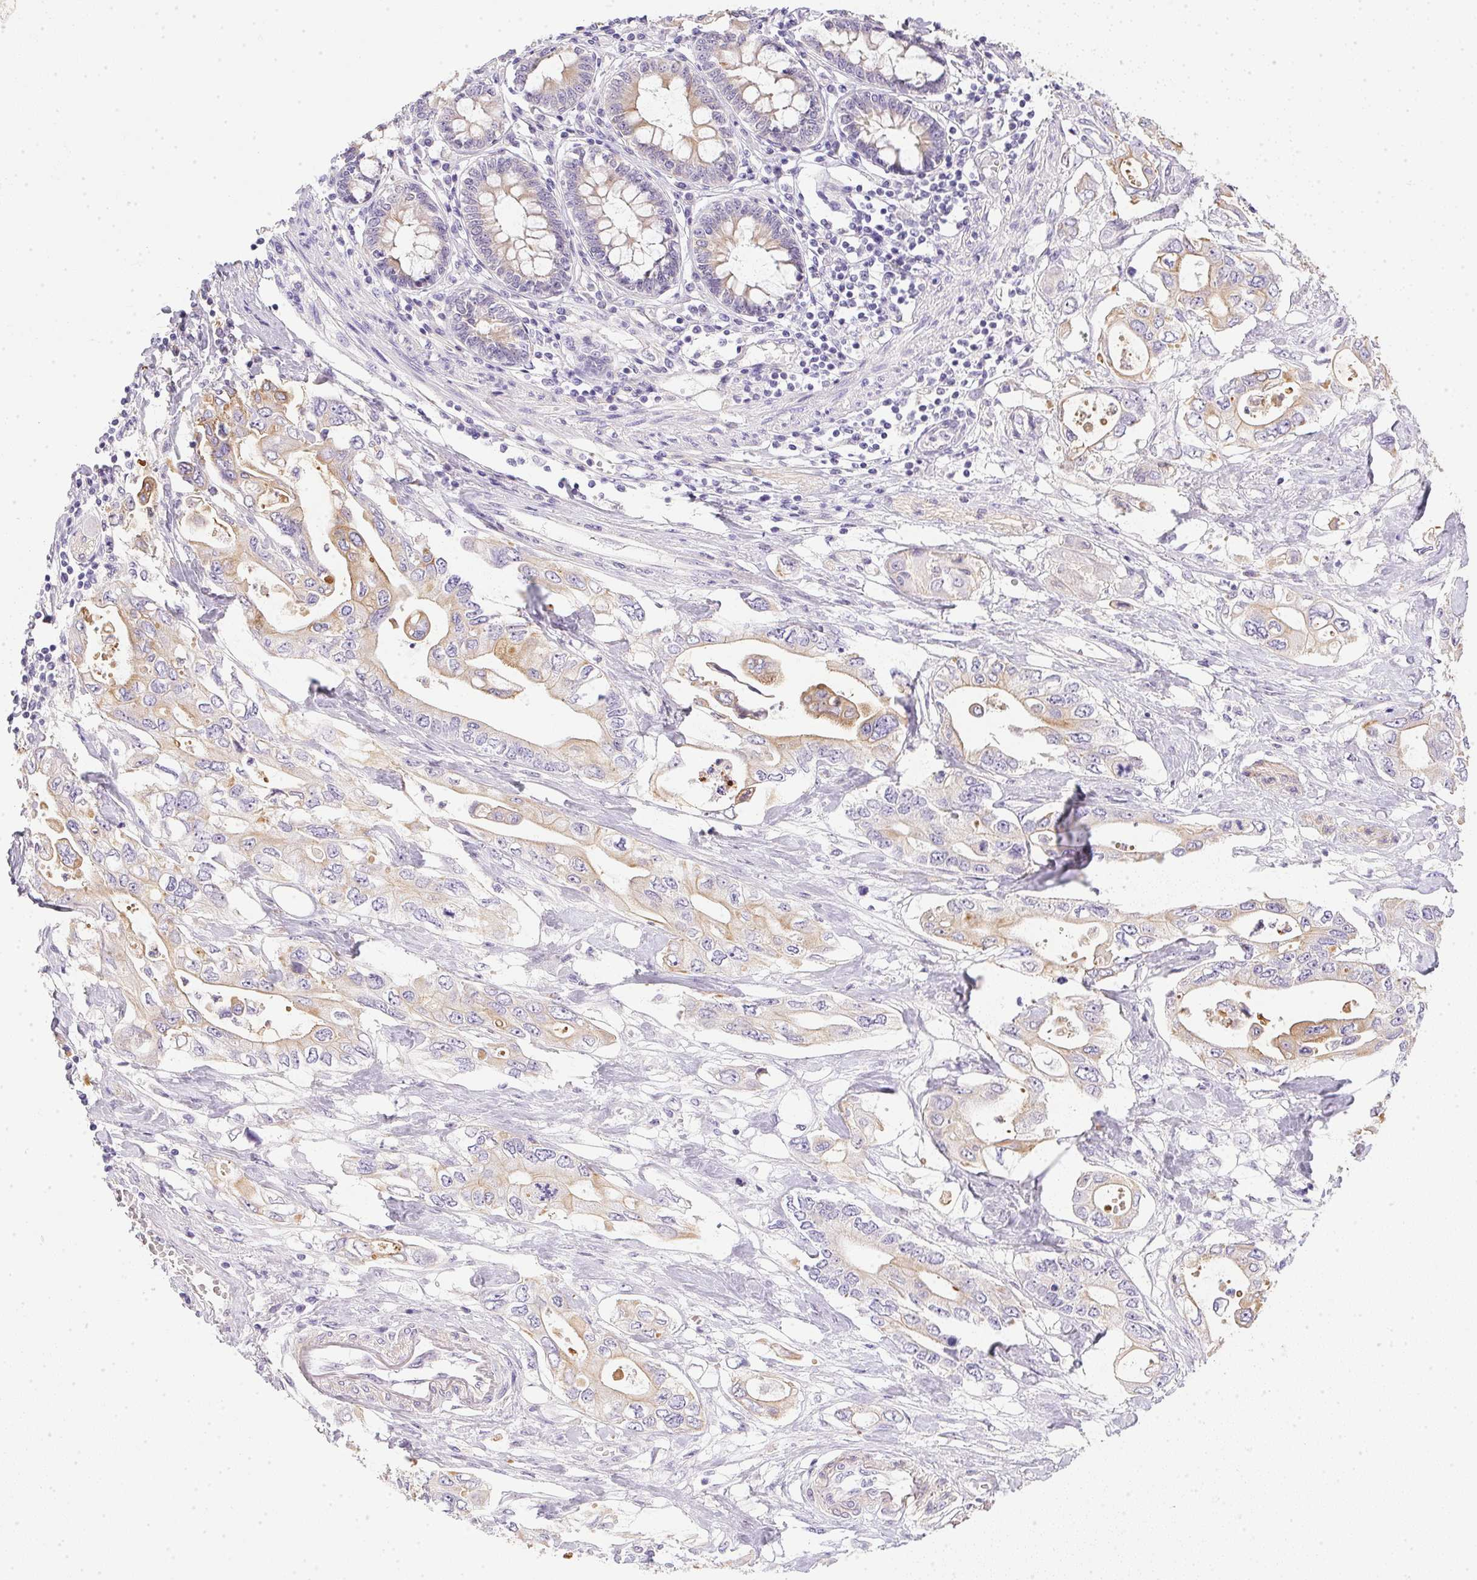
{"staining": {"intensity": "weak", "quantity": "25%-75%", "location": "cytoplasmic/membranous"}, "tissue": "pancreatic cancer", "cell_type": "Tumor cells", "image_type": "cancer", "snomed": [{"axis": "morphology", "description": "Adenocarcinoma, NOS"}, {"axis": "topography", "description": "Pancreas"}], "caption": "This photomicrograph exhibits IHC staining of pancreatic cancer (adenocarcinoma), with low weak cytoplasmic/membranous staining in about 25%-75% of tumor cells.", "gene": "SLC17A7", "patient": {"sex": "female", "age": 63}}